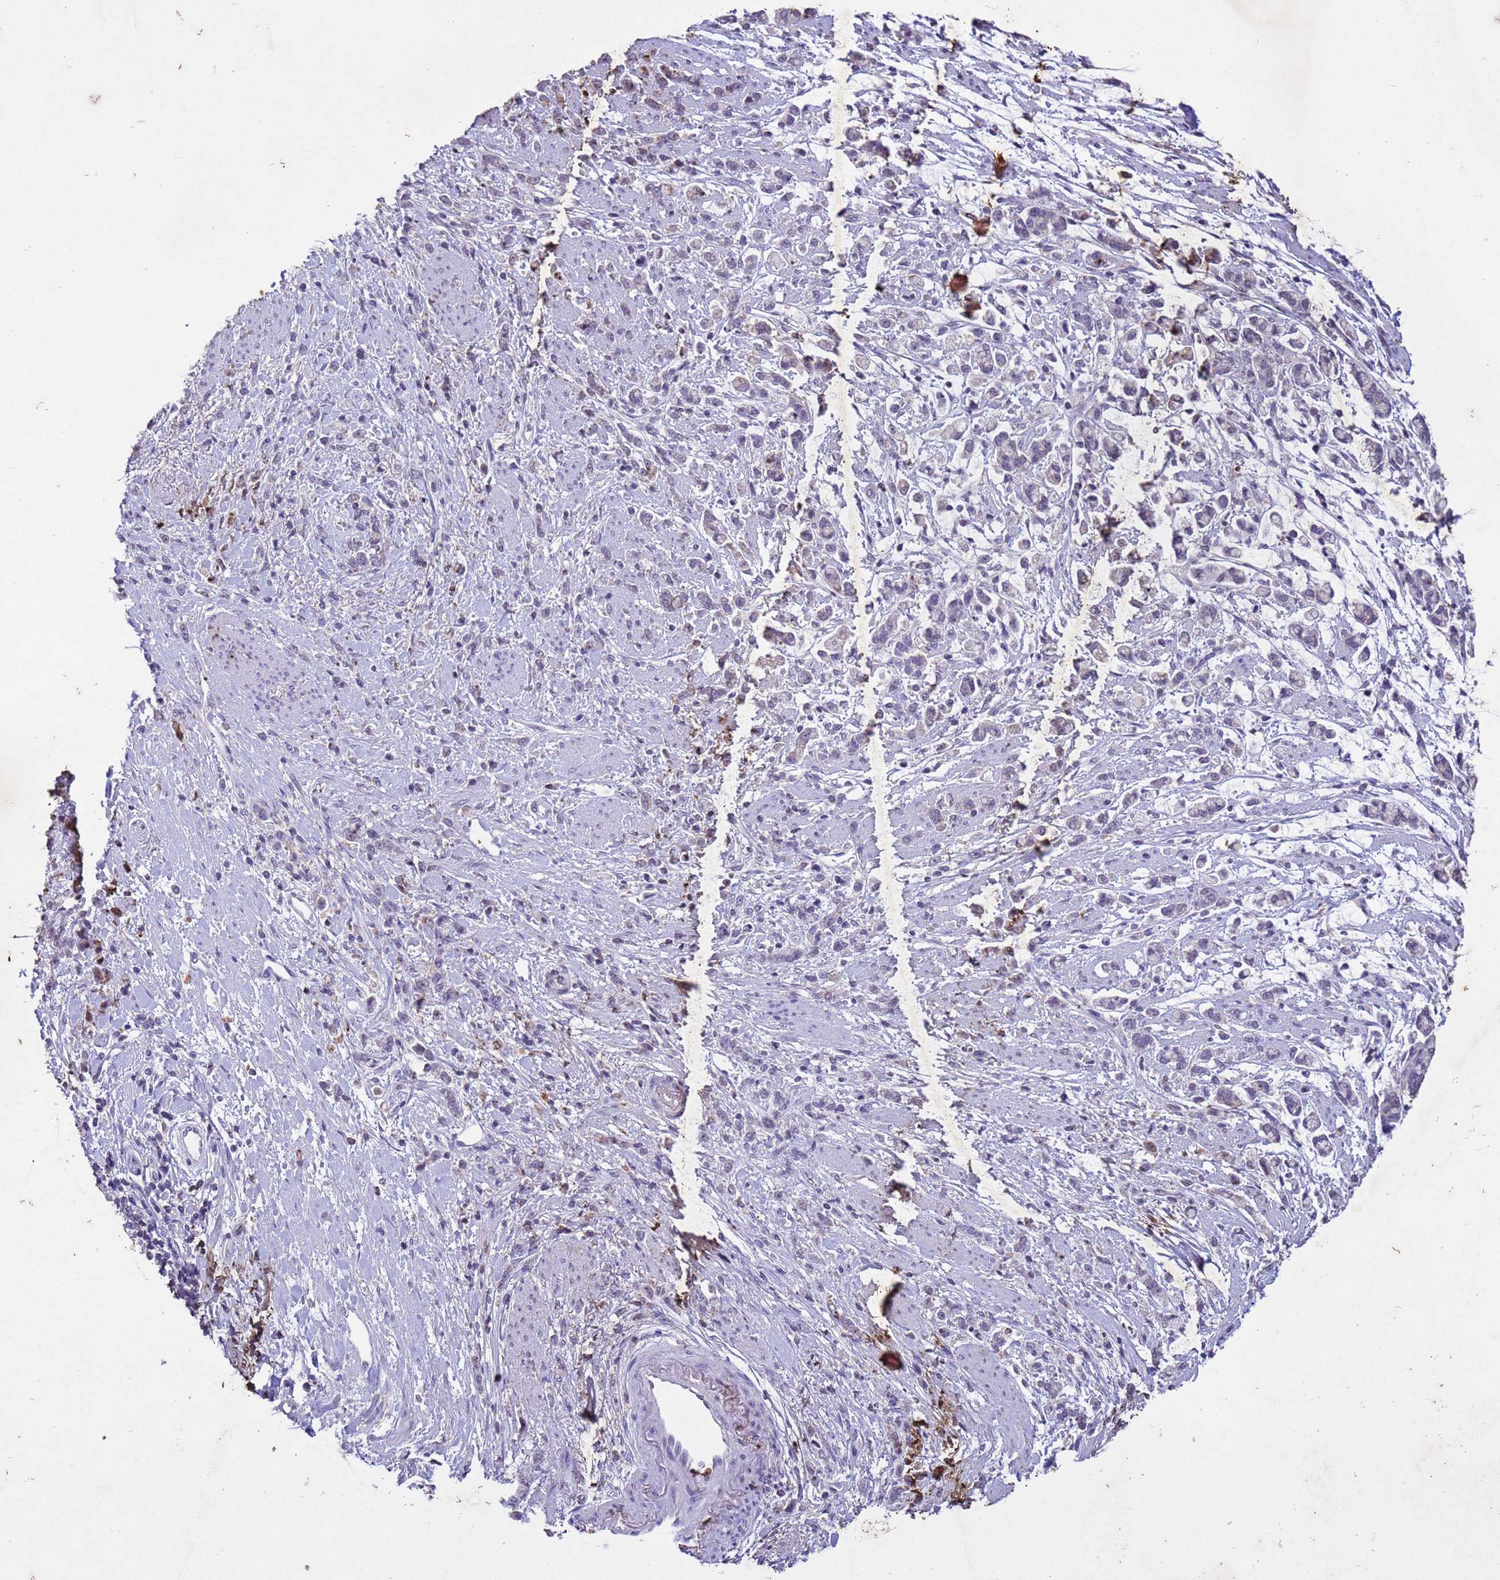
{"staining": {"intensity": "negative", "quantity": "none", "location": "none"}, "tissue": "stomach cancer", "cell_type": "Tumor cells", "image_type": "cancer", "snomed": [{"axis": "morphology", "description": "Adenocarcinoma, NOS"}, {"axis": "topography", "description": "Stomach"}], "caption": "IHC image of neoplastic tissue: human stomach adenocarcinoma stained with DAB (3,3'-diaminobenzidine) shows no significant protein positivity in tumor cells.", "gene": "NLRP11", "patient": {"sex": "female", "age": 60}}